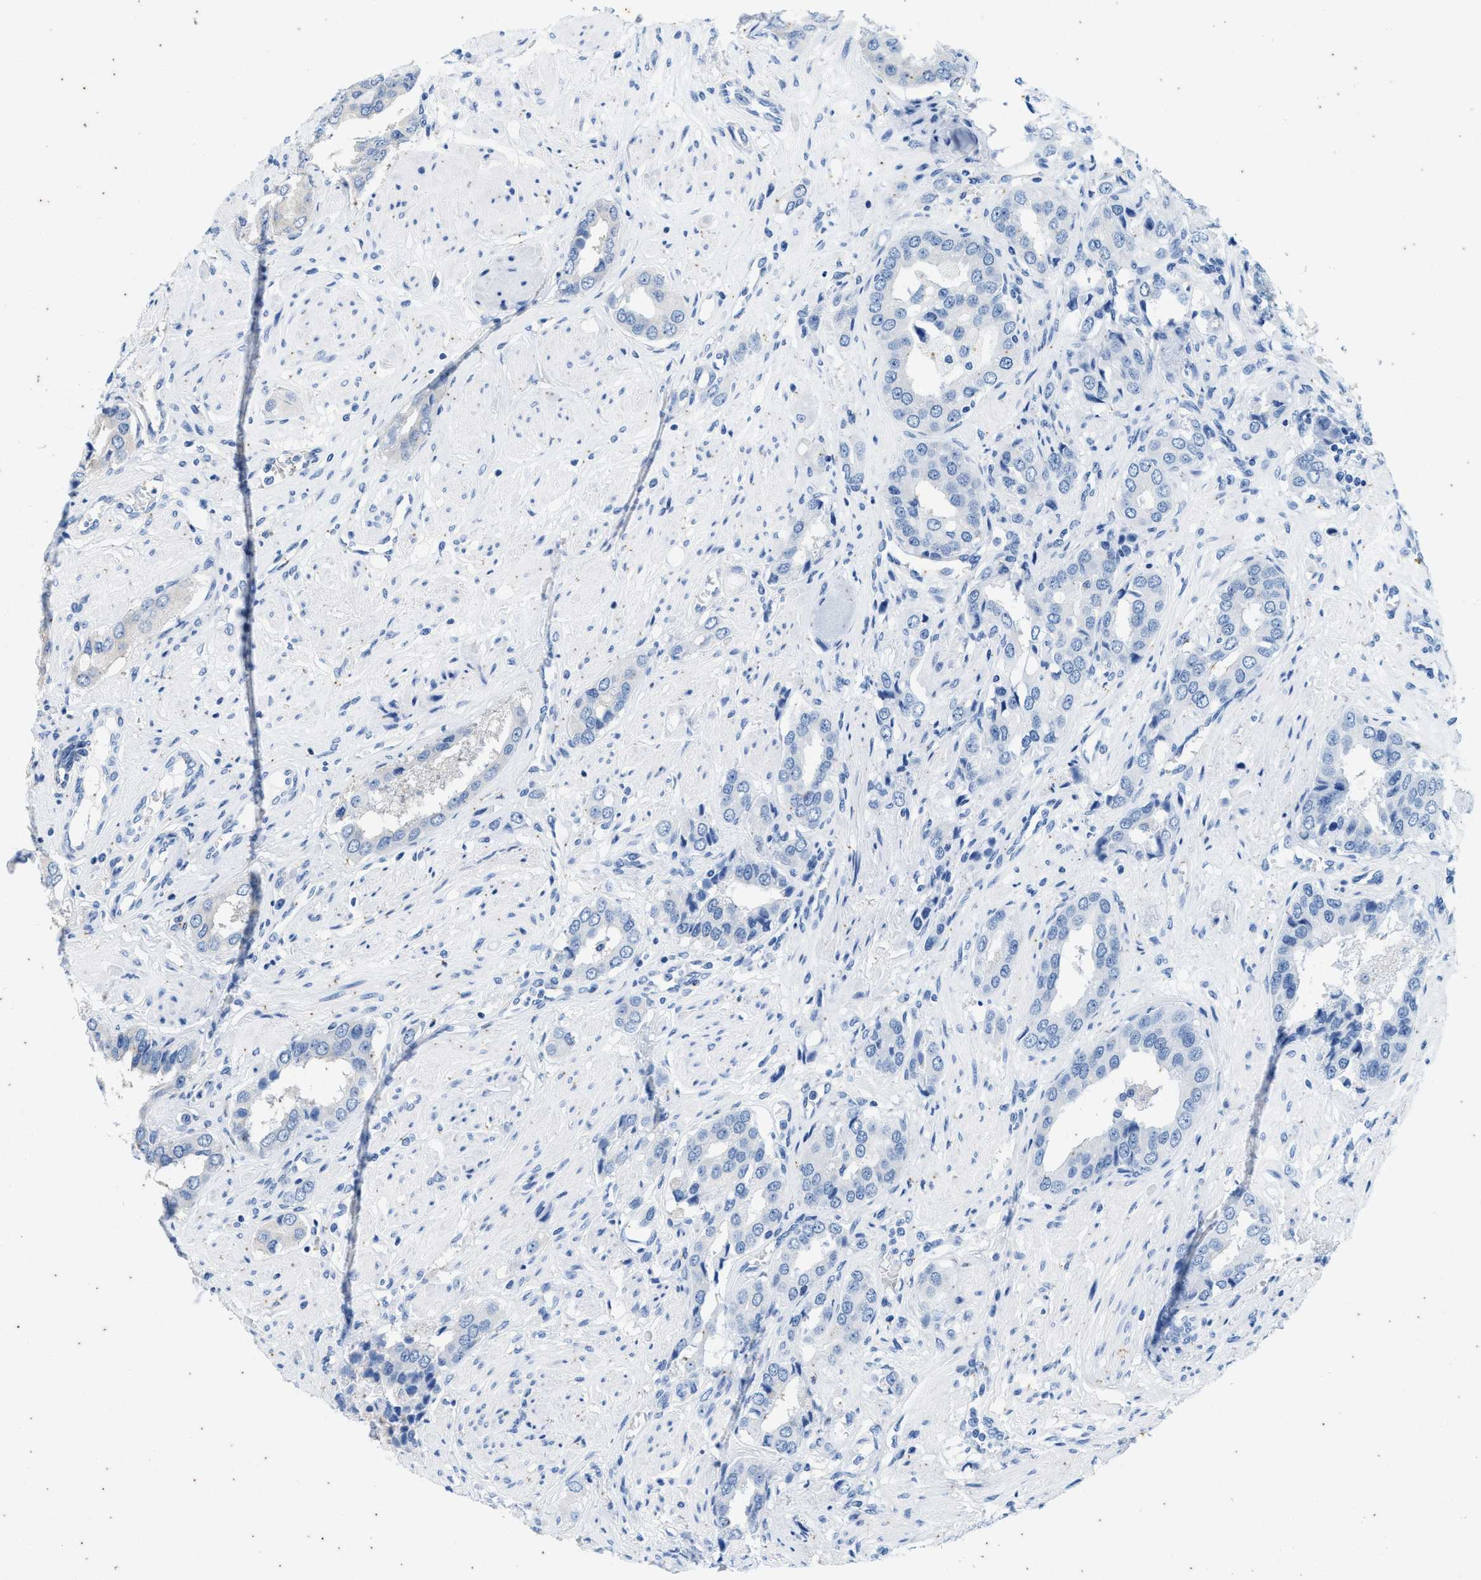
{"staining": {"intensity": "negative", "quantity": "none", "location": "none"}, "tissue": "prostate cancer", "cell_type": "Tumor cells", "image_type": "cancer", "snomed": [{"axis": "morphology", "description": "Adenocarcinoma, High grade"}, {"axis": "topography", "description": "Prostate"}], "caption": "The micrograph displays no significant expression in tumor cells of prostate cancer.", "gene": "COX19", "patient": {"sex": "male", "age": 52}}